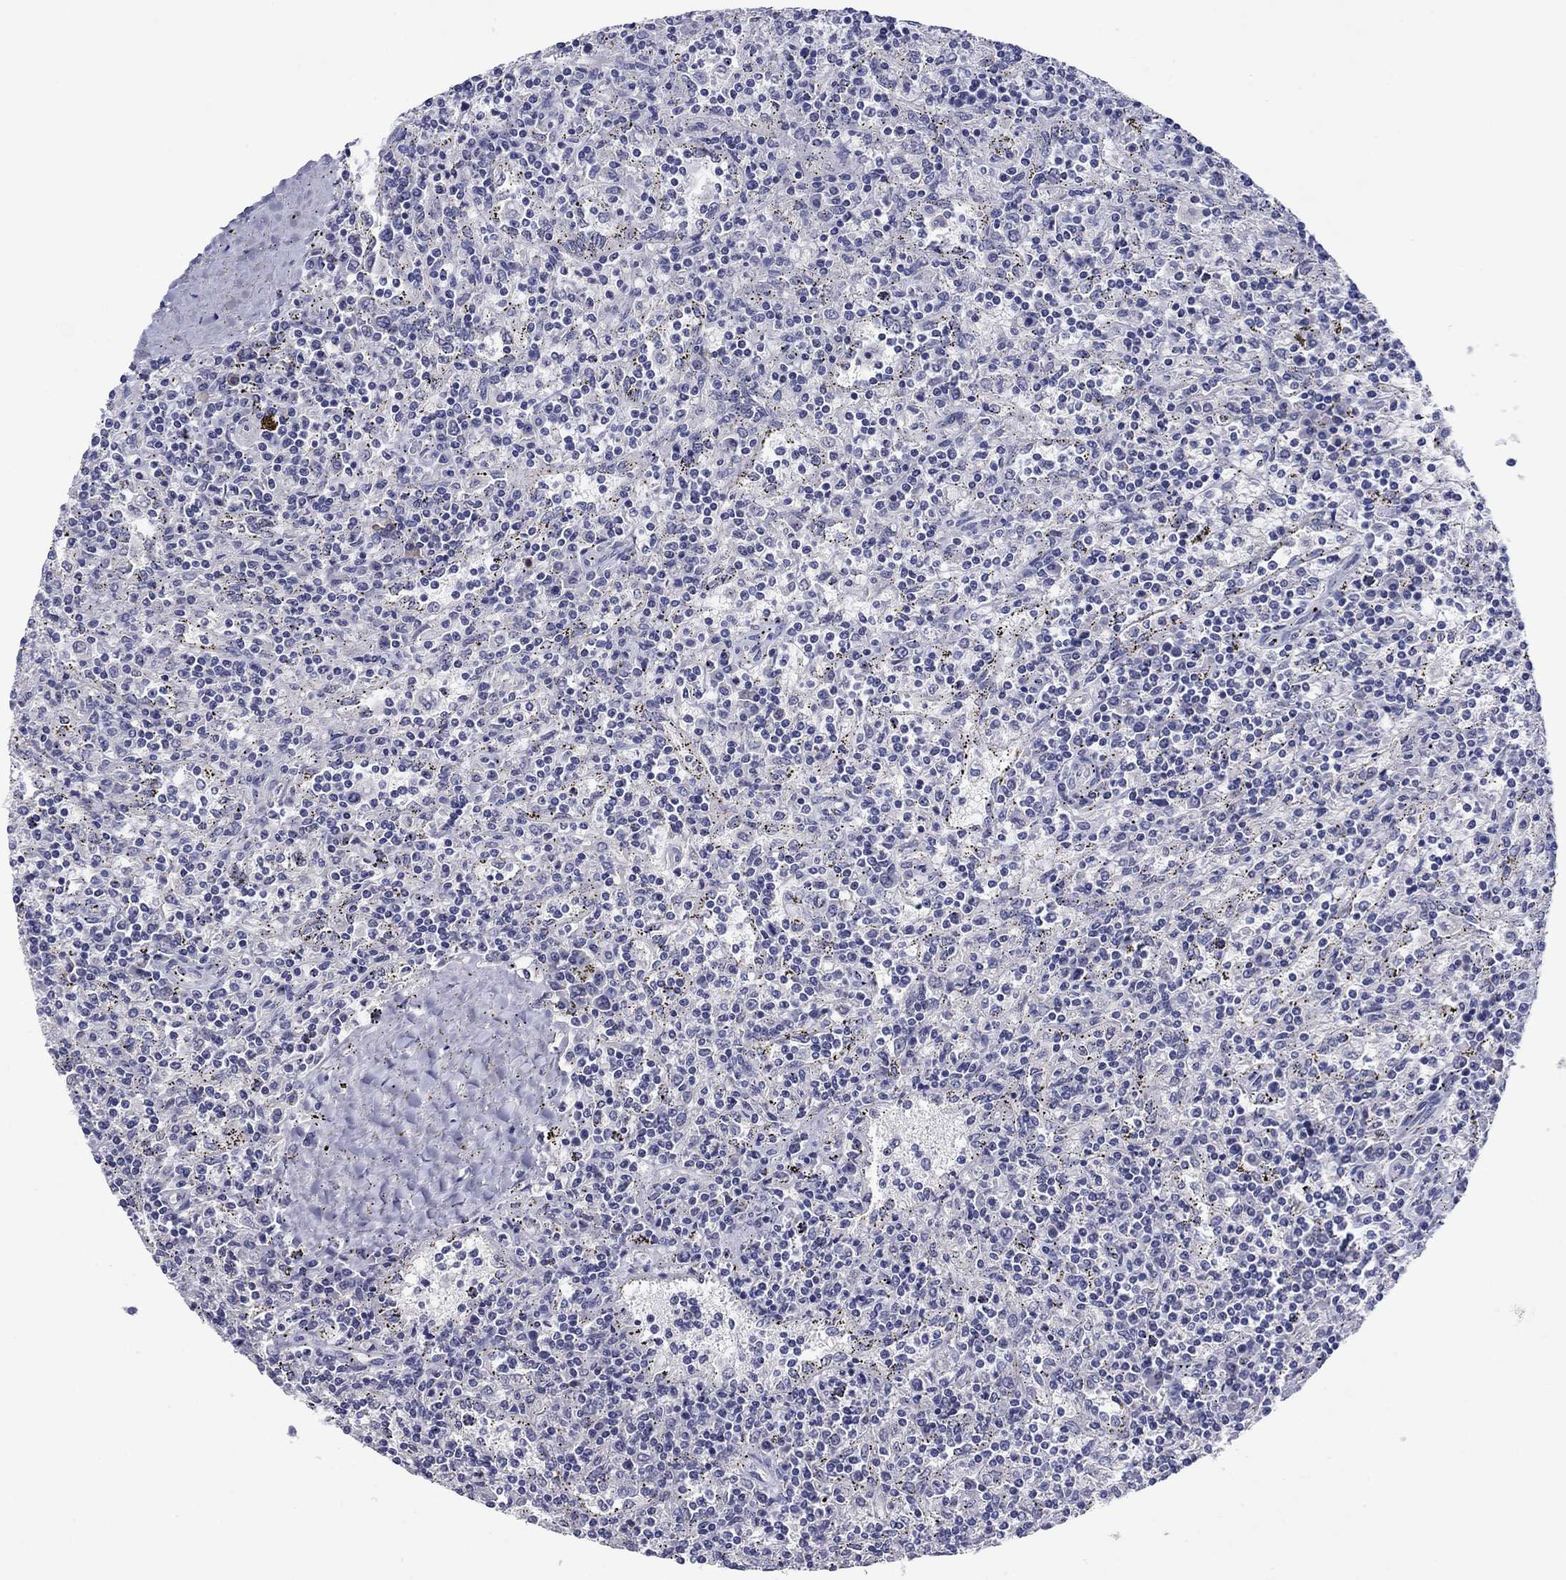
{"staining": {"intensity": "negative", "quantity": "none", "location": "none"}, "tissue": "lymphoma", "cell_type": "Tumor cells", "image_type": "cancer", "snomed": [{"axis": "morphology", "description": "Malignant lymphoma, non-Hodgkin's type, Low grade"}, {"axis": "topography", "description": "Spleen"}], "caption": "This is a photomicrograph of immunohistochemistry staining of lymphoma, which shows no positivity in tumor cells. The staining is performed using DAB brown chromogen with nuclei counter-stained in using hematoxylin.", "gene": "HAO1", "patient": {"sex": "male", "age": 62}}